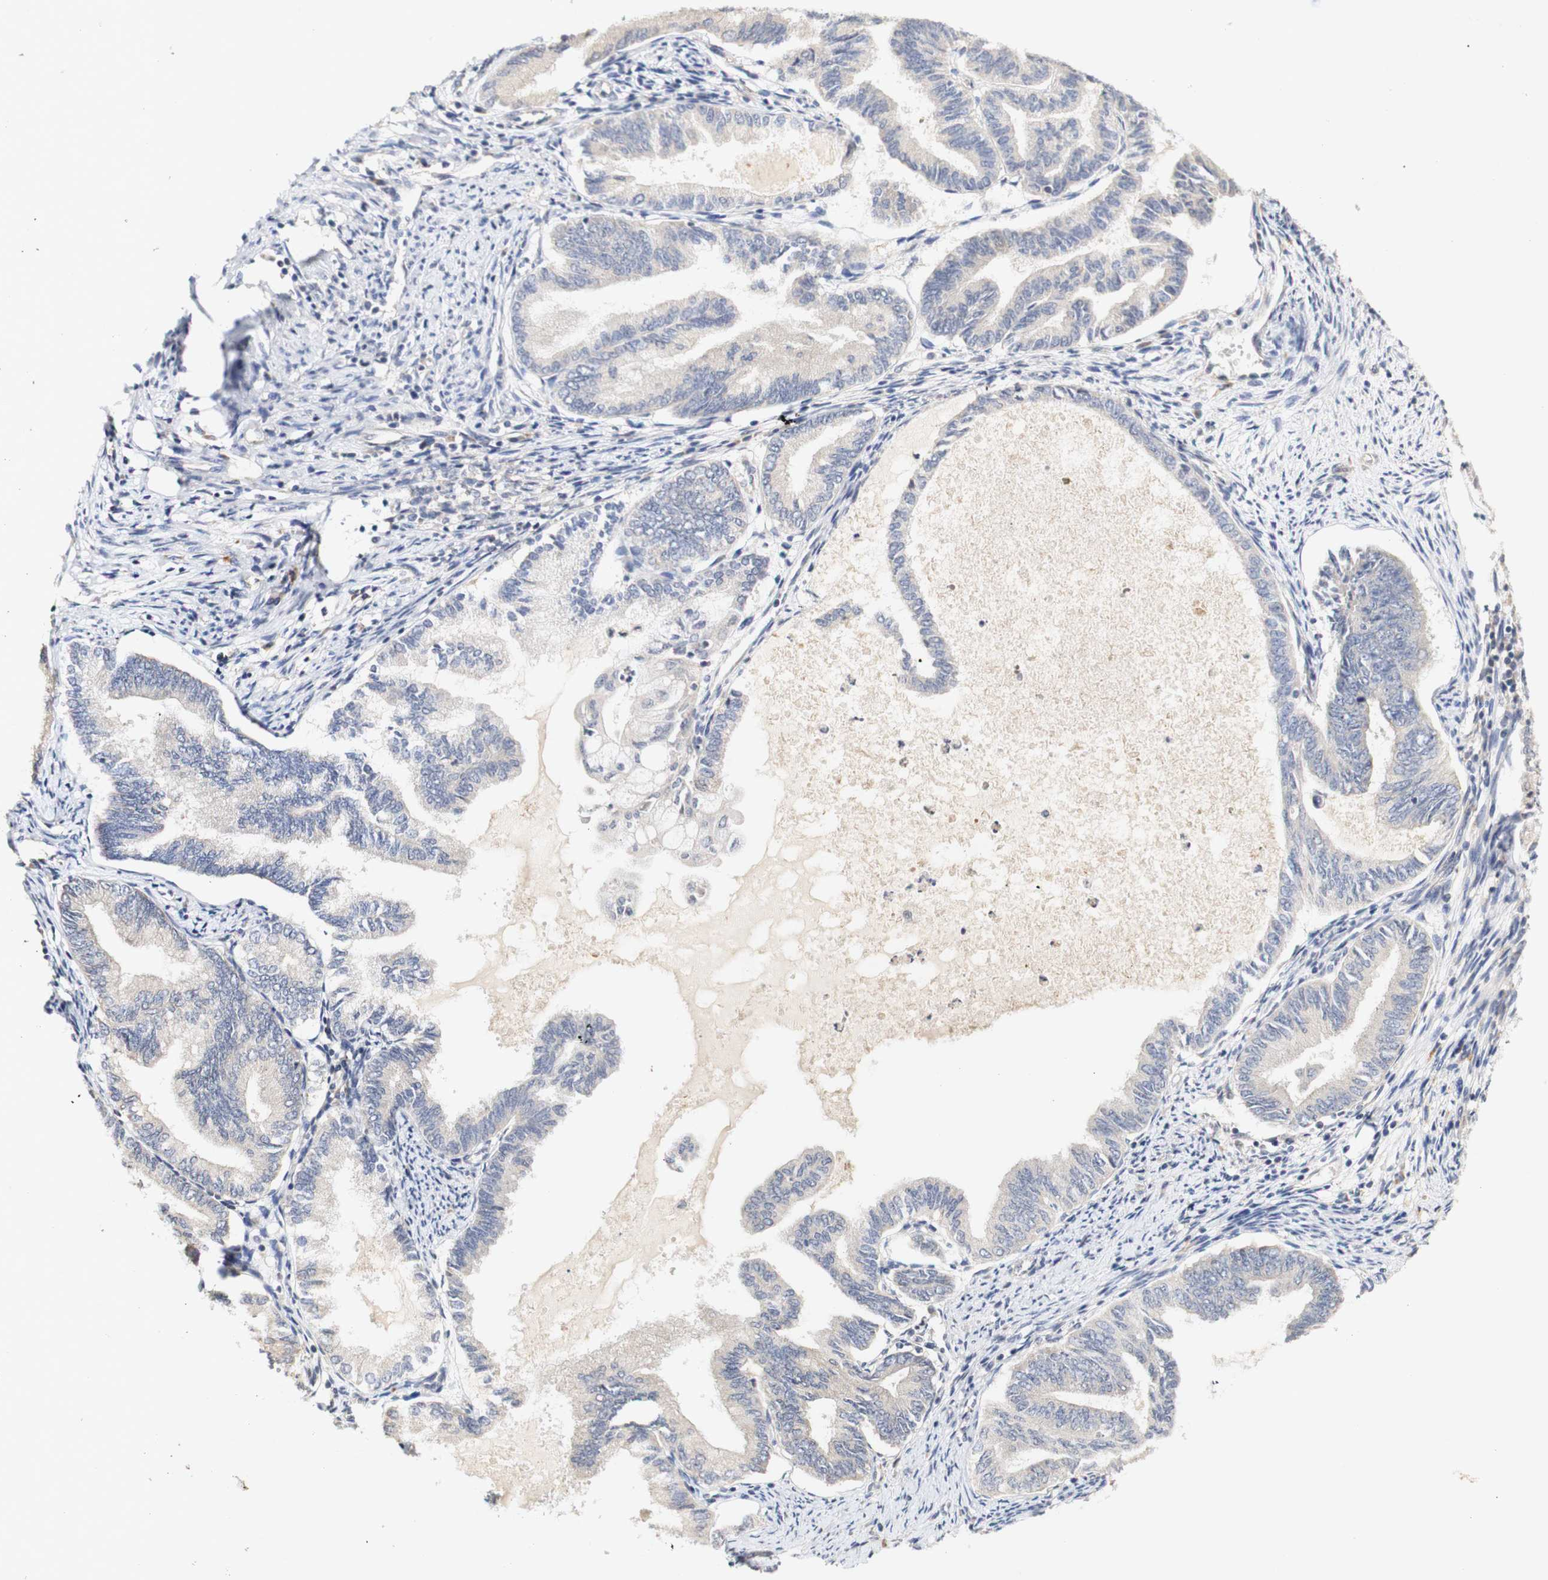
{"staining": {"intensity": "weak", "quantity": ">75%", "location": "cytoplasmic/membranous"}, "tissue": "endometrial cancer", "cell_type": "Tumor cells", "image_type": "cancer", "snomed": [{"axis": "morphology", "description": "Adenocarcinoma, NOS"}, {"axis": "topography", "description": "Endometrium"}], "caption": "IHC photomicrograph of endometrial adenocarcinoma stained for a protein (brown), which displays low levels of weak cytoplasmic/membranous expression in about >75% of tumor cells.", "gene": "PIN1", "patient": {"sex": "female", "age": 86}}